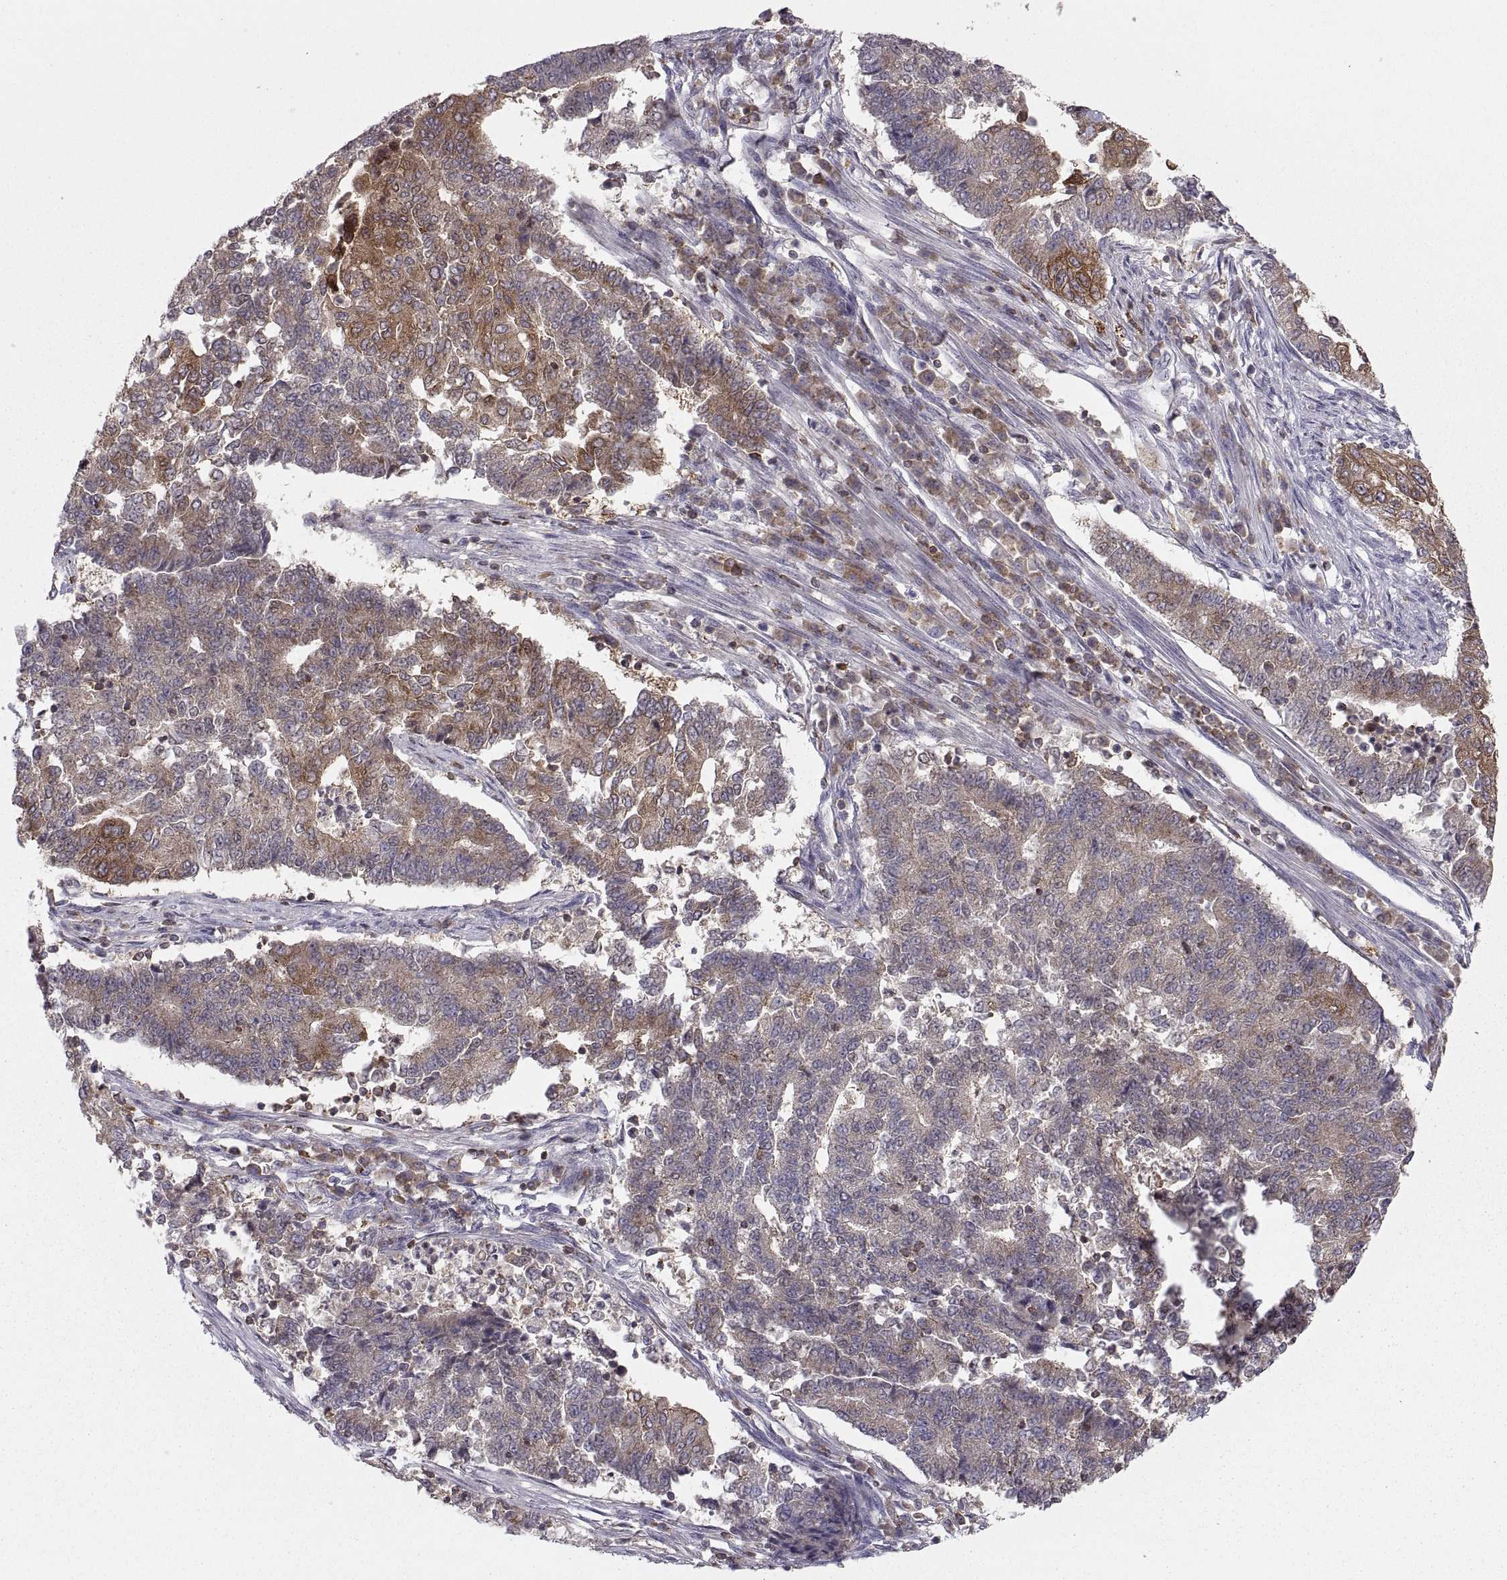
{"staining": {"intensity": "strong", "quantity": "<25%", "location": "cytoplasmic/membranous"}, "tissue": "endometrial cancer", "cell_type": "Tumor cells", "image_type": "cancer", "snomed": [{"axis": "morphology", "description": "Adenocarcinoma, NOS"}, {"axis": "topography", "description": "Uterus"}, {"axis": "topography", "description": "Endometrium"}], "caption": "A brown stain shows strong cytoplasmic/membranous expression of a protein in human adenocarcinoma (endometrial) tumor cells.", "gene": "EZR", "patient": {"sex": "female", "age": 54}}